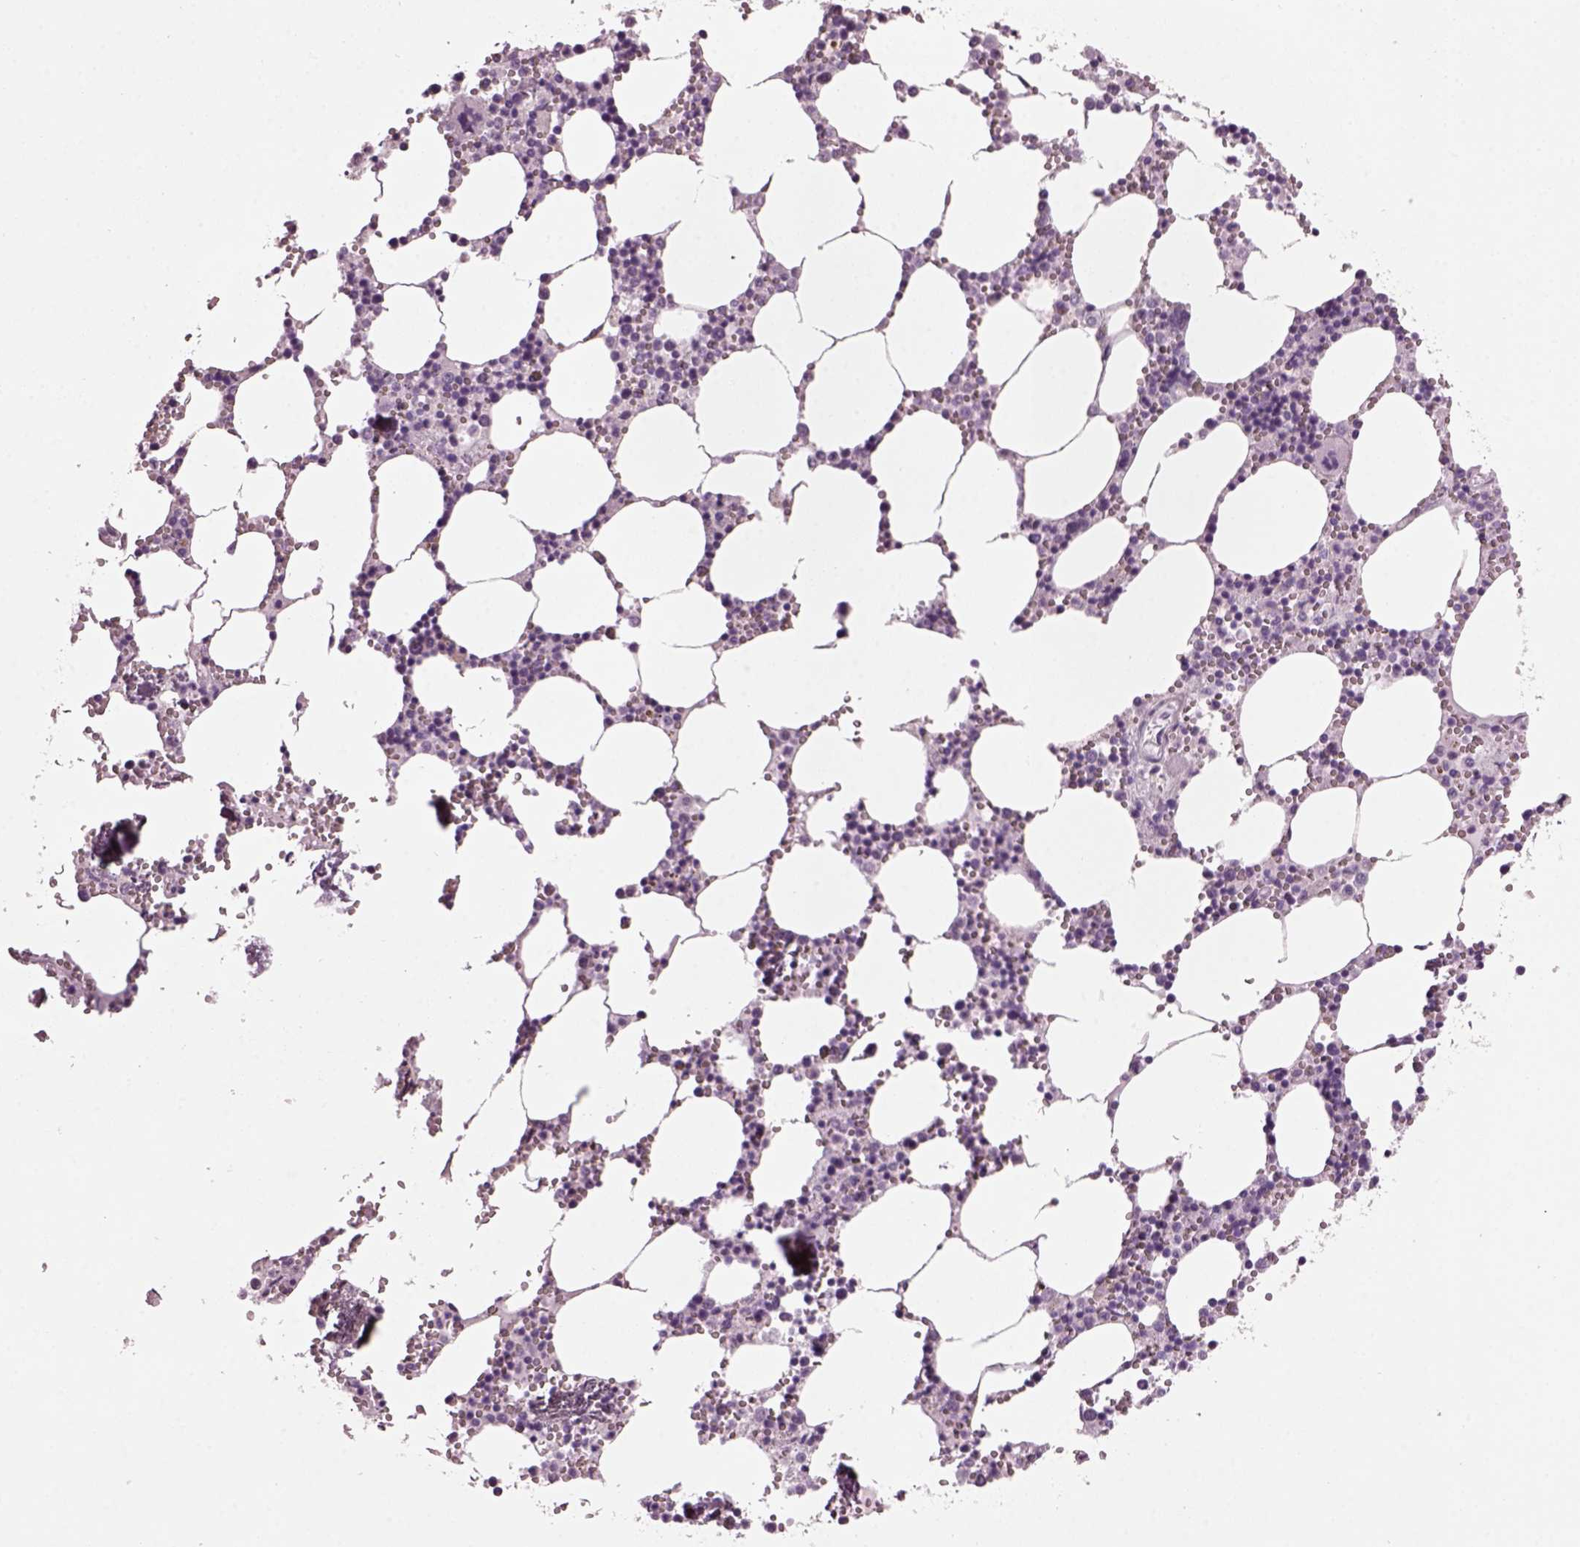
{"staining": {"intensity": "negative", "quantity": "none", "location": "none"}, "tissue": "bone marrow", "cell_type": "Hematopoietic cells", "image_type": "normal", "snomed": [{"axis": "morphology", "description": "Normal tissue, NOS"}, {"axis": "topography", "description": "Bone marrow"}], "caption": "This is an IHC image of normal bone marrow. There is no expression in hematopoietic cells.", "gene": "PRR9", "patient": {"sex": "male", "age": 54}}